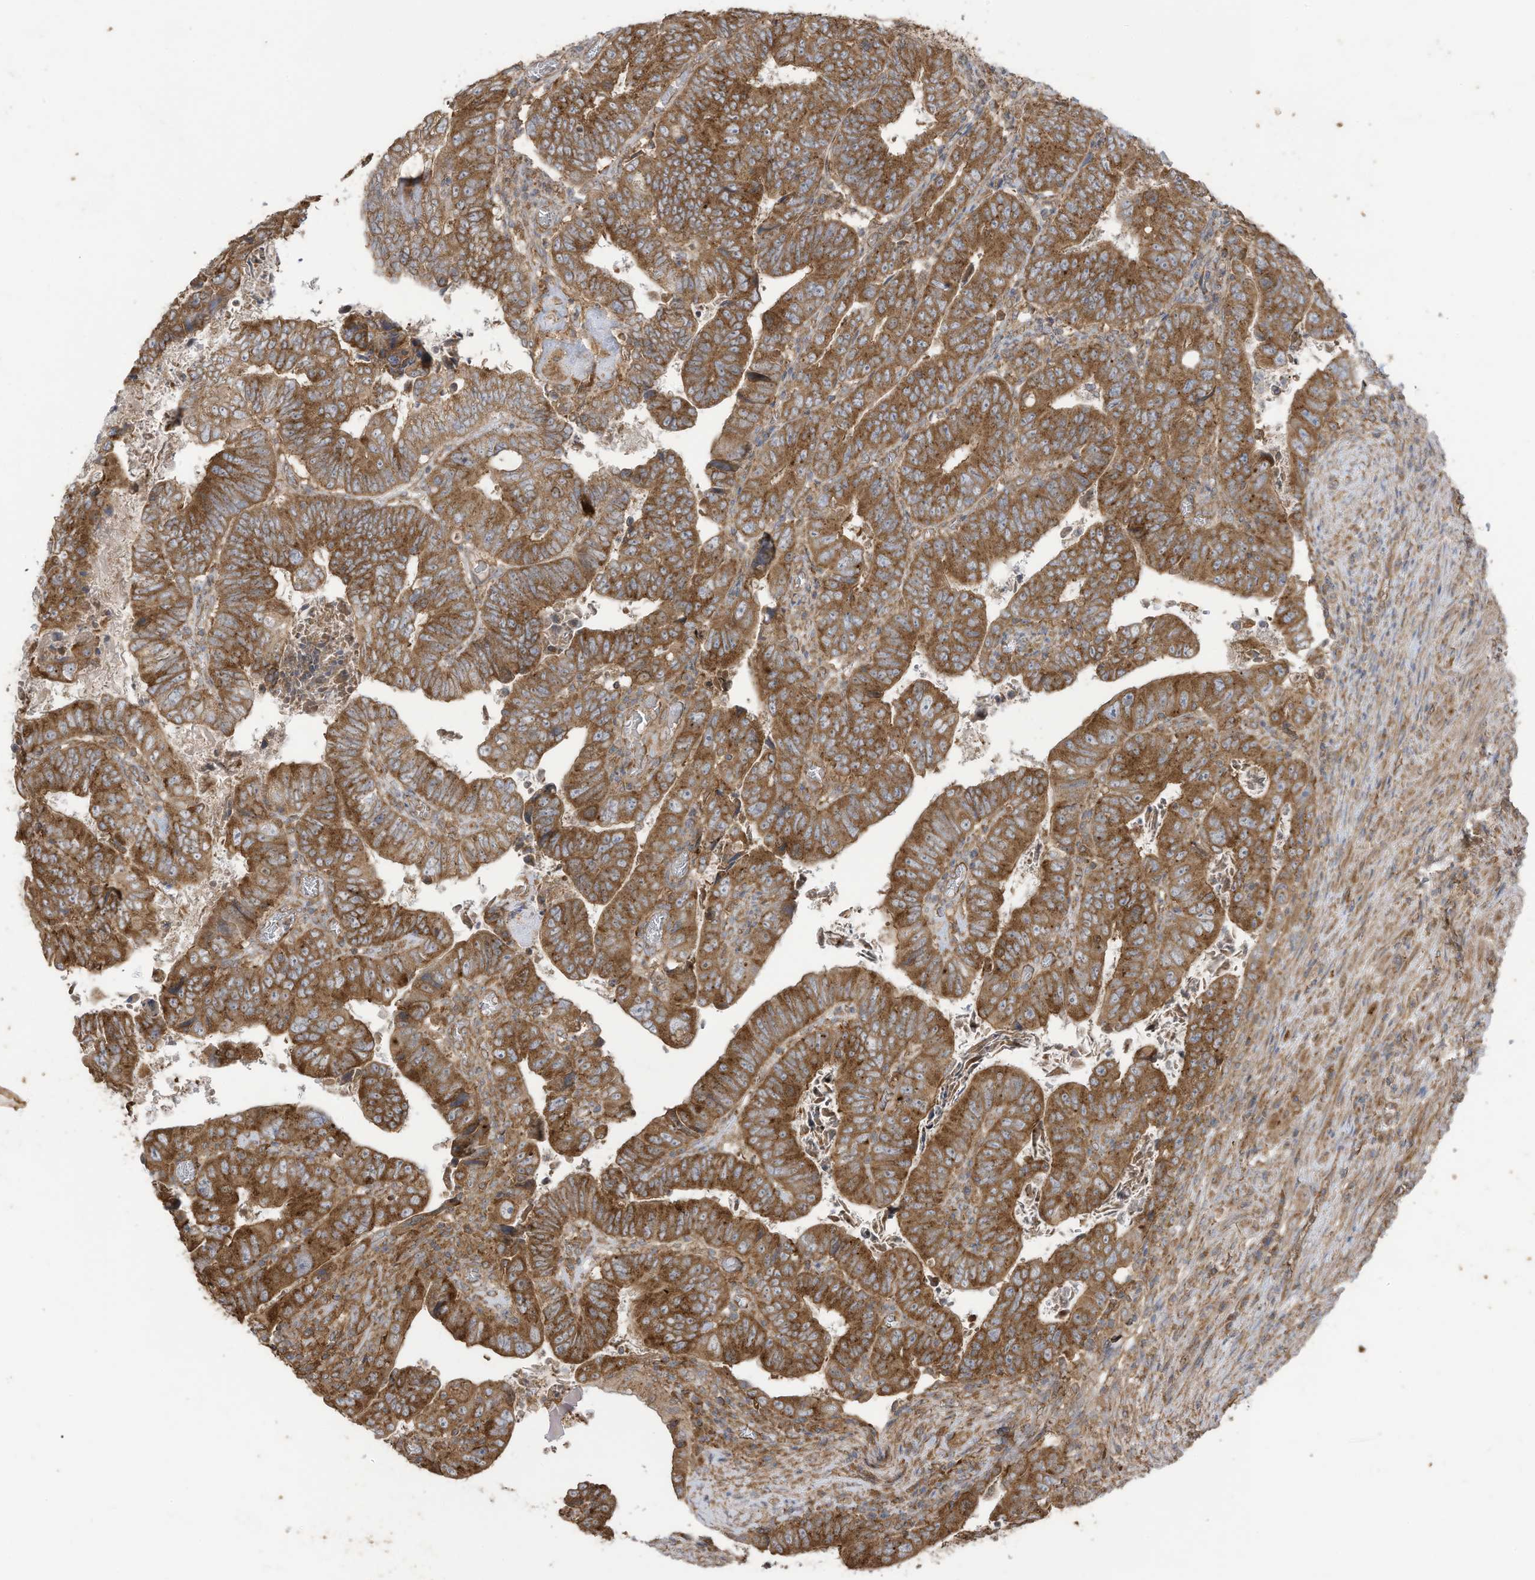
{"staining": {"intensity": "moderate", "quantity": ">75%", "location": "cytoplasmic/membranous"}, "tissue": "colorectal cancer", "cell_type": "Tumor cells", "image_type": "cancer", "snomed": [{"axis": "morphology", "description": "Normal tissue, NOS"}, {"axis": "morphology", "description": "Adenocarcinoma, NOS"}, {"axis": "topography", "description": "Rectum"}], "caption": "Immunohistochemistry of human colorectal adenocarcinoma reveals medium levels of moderate cytoplasmic/membranous staining in approximately >75% of tumor cells.", "gene": "CGAS", "patient": {"sex": "female", "age": 65}}